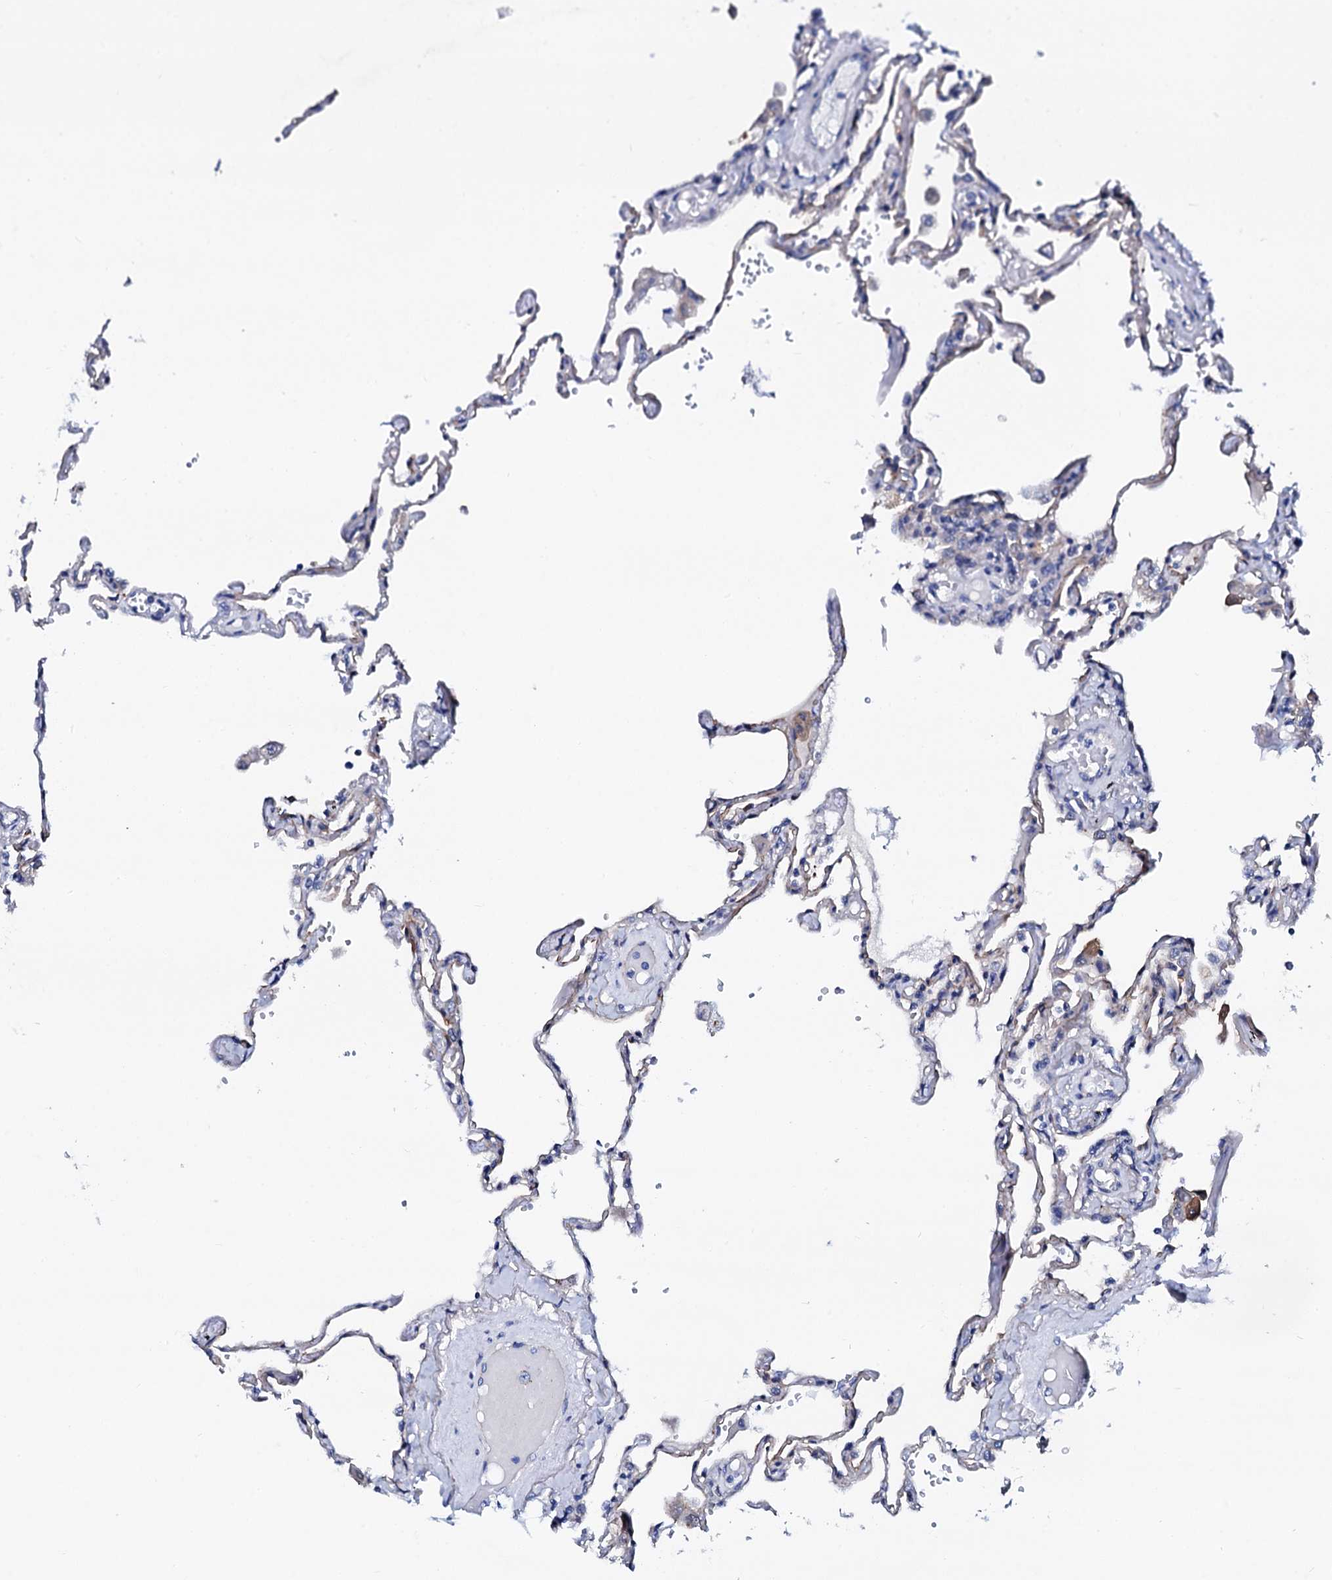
{"staining": {"intensity": "weak", "quantity": "<25%", "location": "cytoplasmic/membranous"}, "tissue": "lung", "cell_type": "Alveolar cells", "image_type": "normal", "snomed": [{"axis": "morphology", "description": "Normal tissue, NOS"}, {"axis": "topography", "description": "Lung"}], "caption": "This is an immunohistochemistry image of normal lung. There is no expression in alveolar cells.", "gene": "TRDN", "patient": {"sex": "female", "age": 67}}